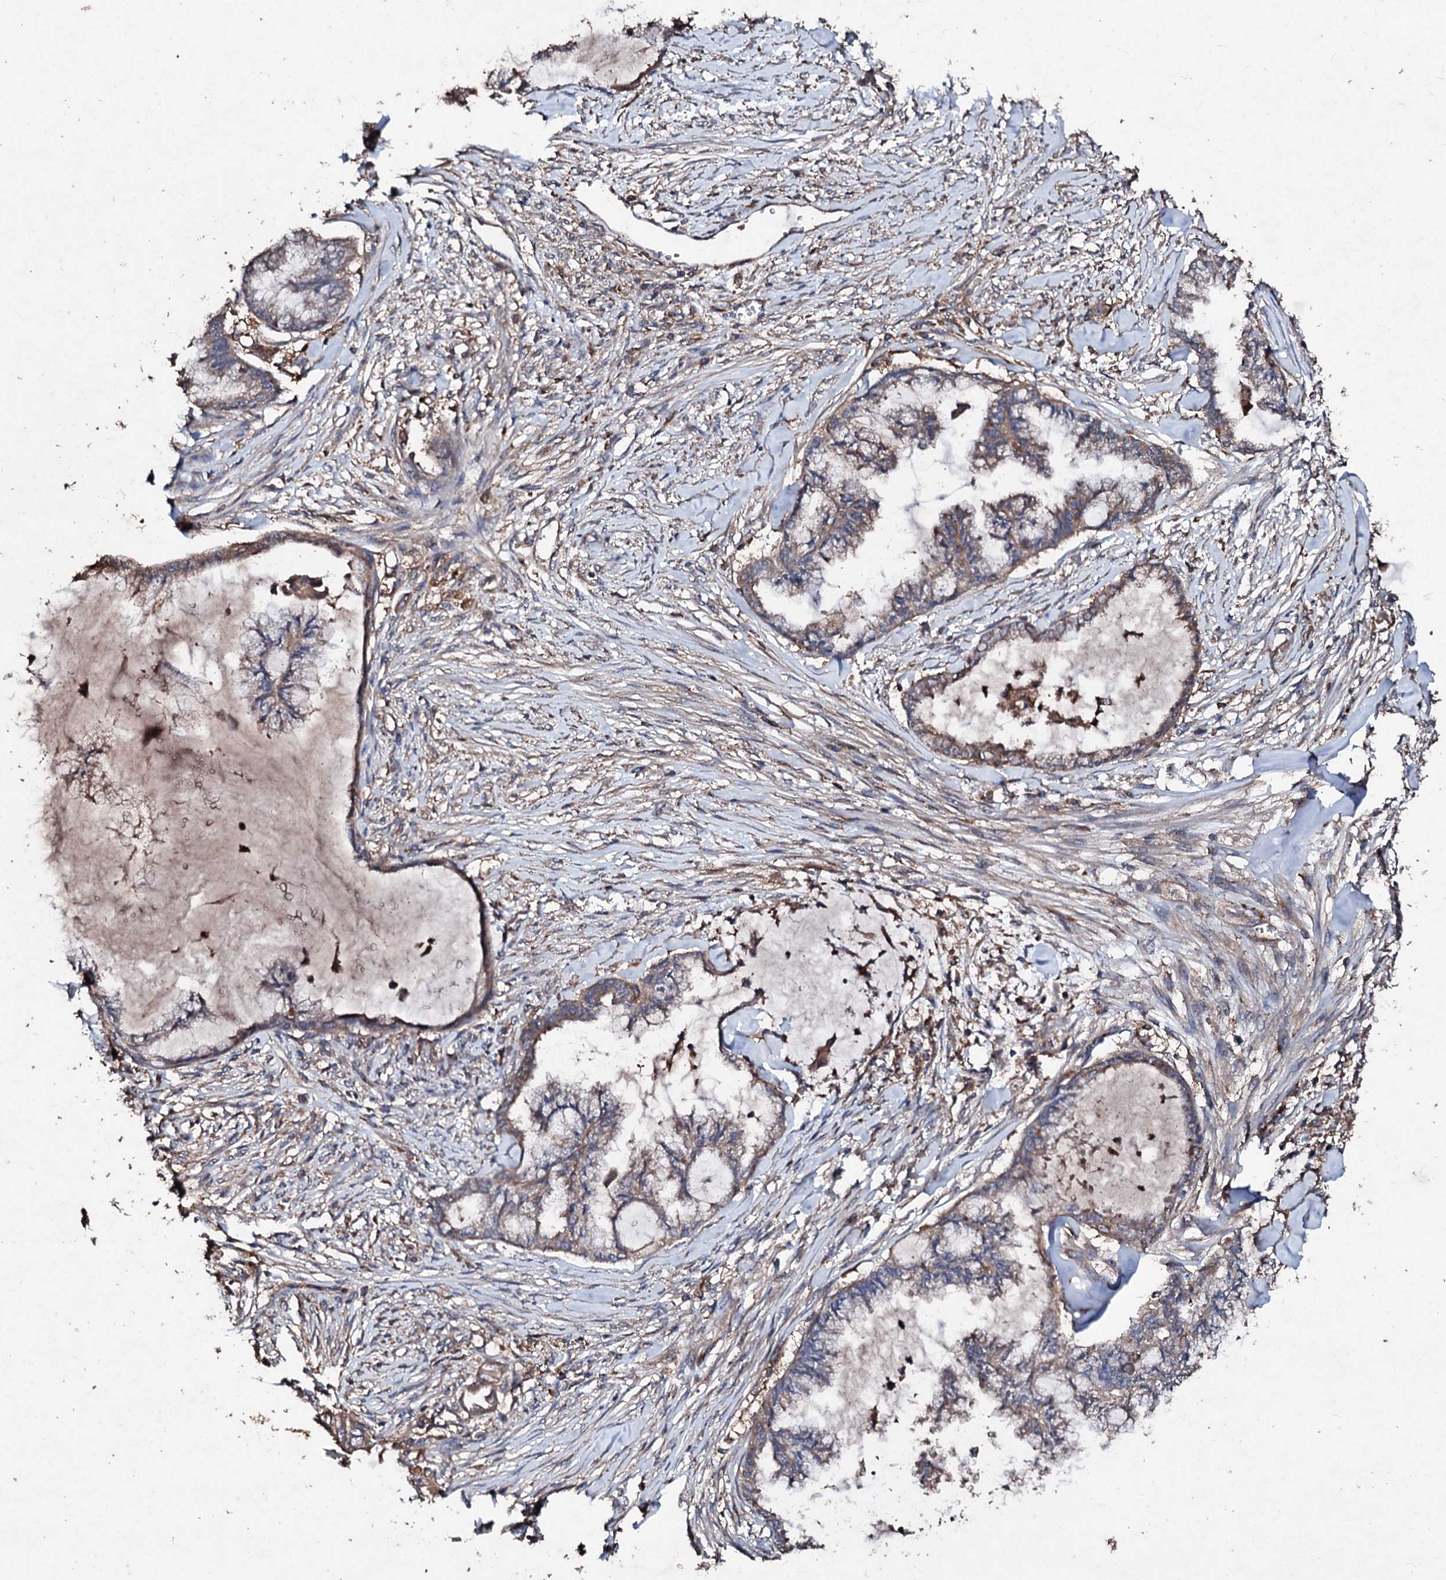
{"staining": {"intensity": "moderate", "quantity": "25%-75%", "location": "cytoplasmic/membranous"}, "tissue": "endometrial cancer", "cell_type": "Tumor cells", "image_type": "cancer", "snomed": [{"axis": "morphology", "description": "Adenocarcinoma, NOS"}, {"axis": "topography", "description": "Endometrium"}], "caption": "High-magnification brightfield microscopy of endometrial adenocarcinoma stained with DAB (3,3'-diaminobenzidine) (brown) and counterstained with hematoxylin (blue). tumor cells exhibit moderate cytoplasmic/membranous staining is seen in approximately25%-75% of cells.", "gene": "KERA", "patient": {"sex": "female", "age": 86}}